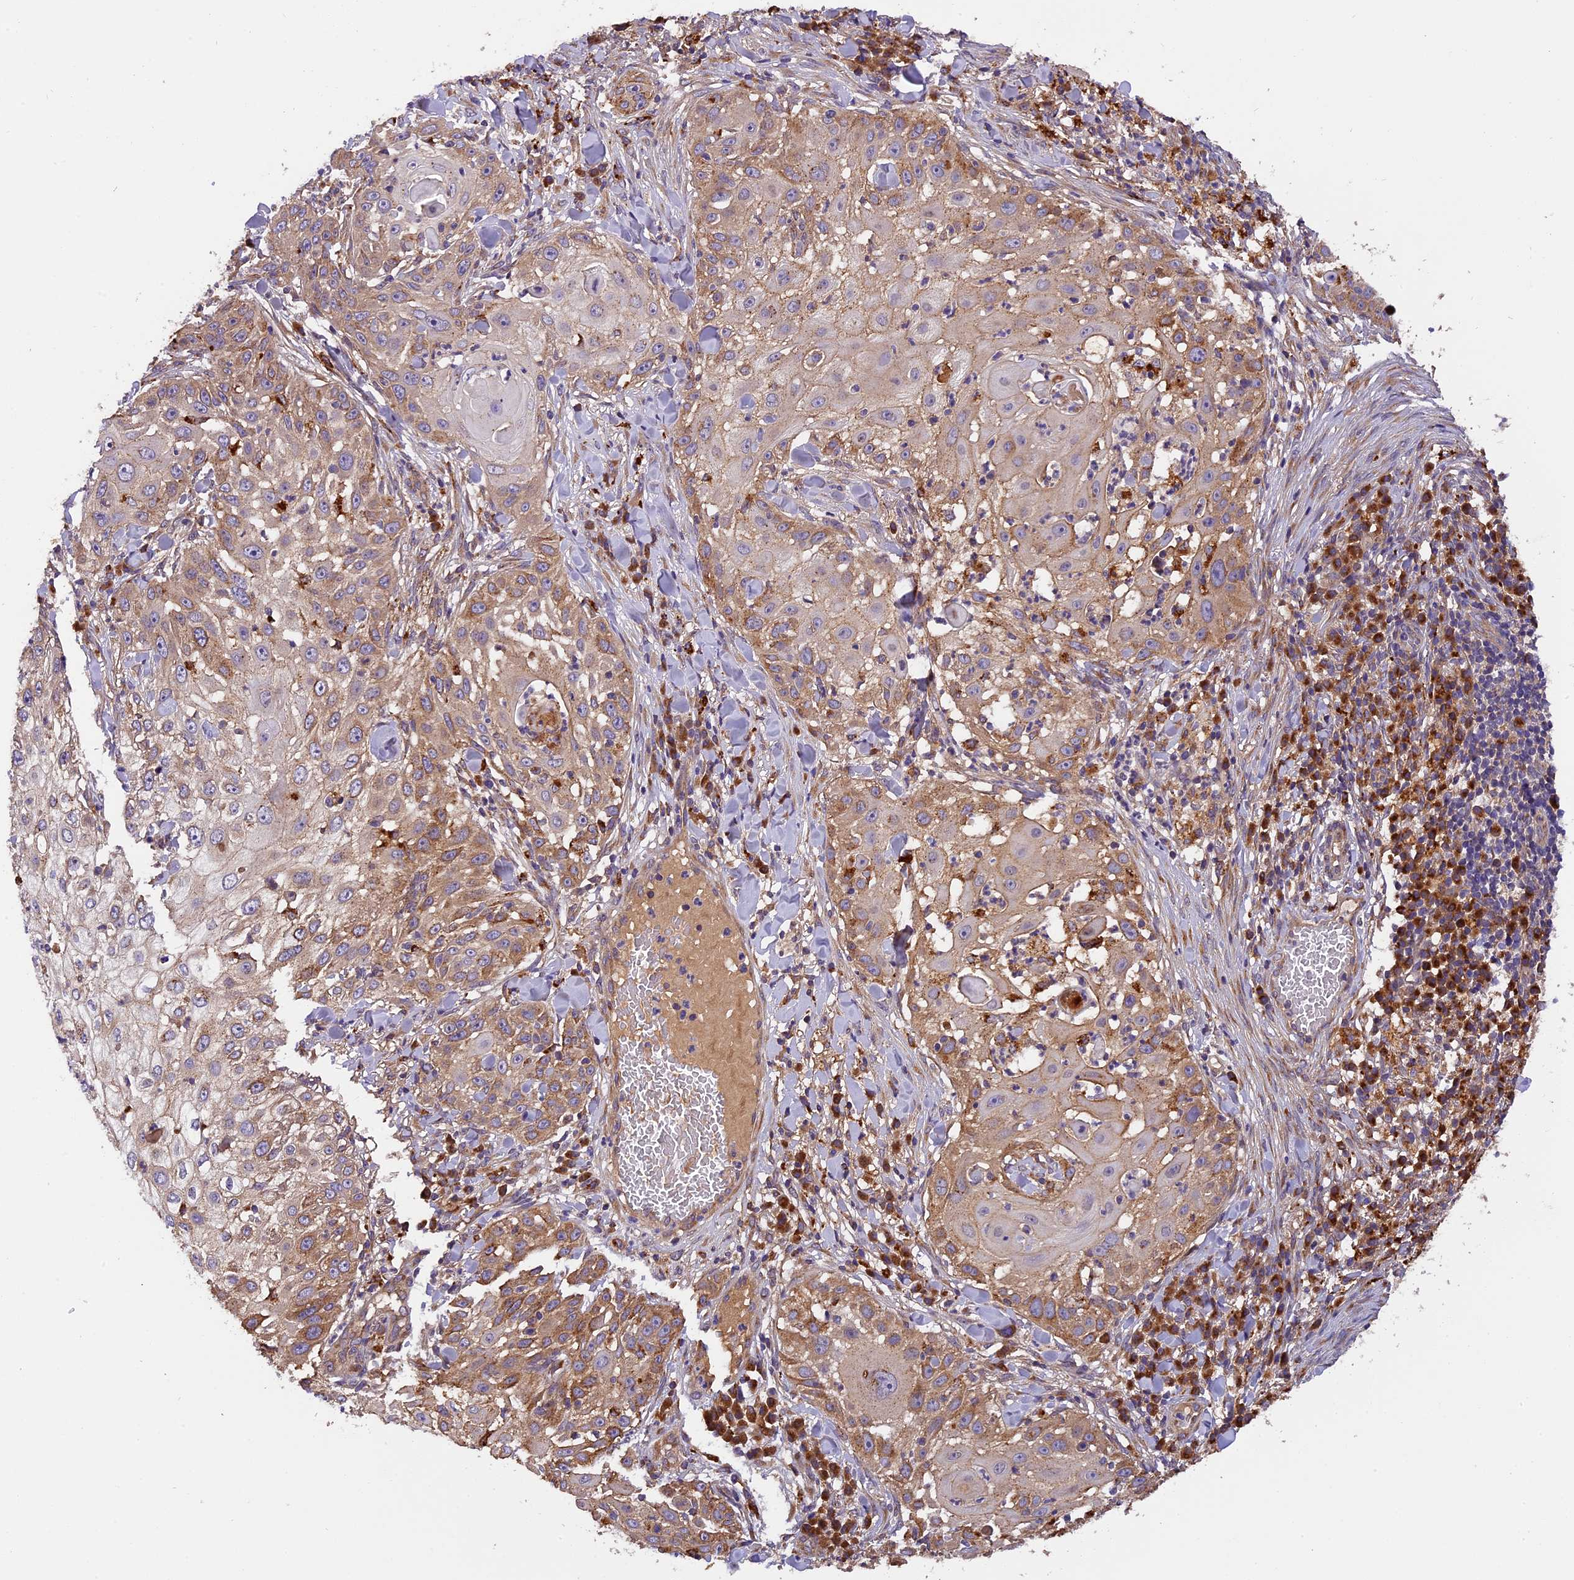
{"staining": {"intensity": "moderate", "quantity": "25%-75%", "location": "cytoplasmic/membranous"}, "tissue": "skin cancer", "cell_type": "Tumor cells", "image_type": "cancer", "snomed": [{"axis": "morphology", "description": "Squamous cell carcinoma, NOS"}, {"axis": "topography", "description": "Skin"}], "caption": "Immunohistochemistry (IHC) of human squamous cell carcinoma (skin) reveals medium levels of moderate cytoplasmic/membranous staining in about 25%-75% of tumor cells.", "gene": "COPE", "patient": {"sex": "female", "age": 44}}